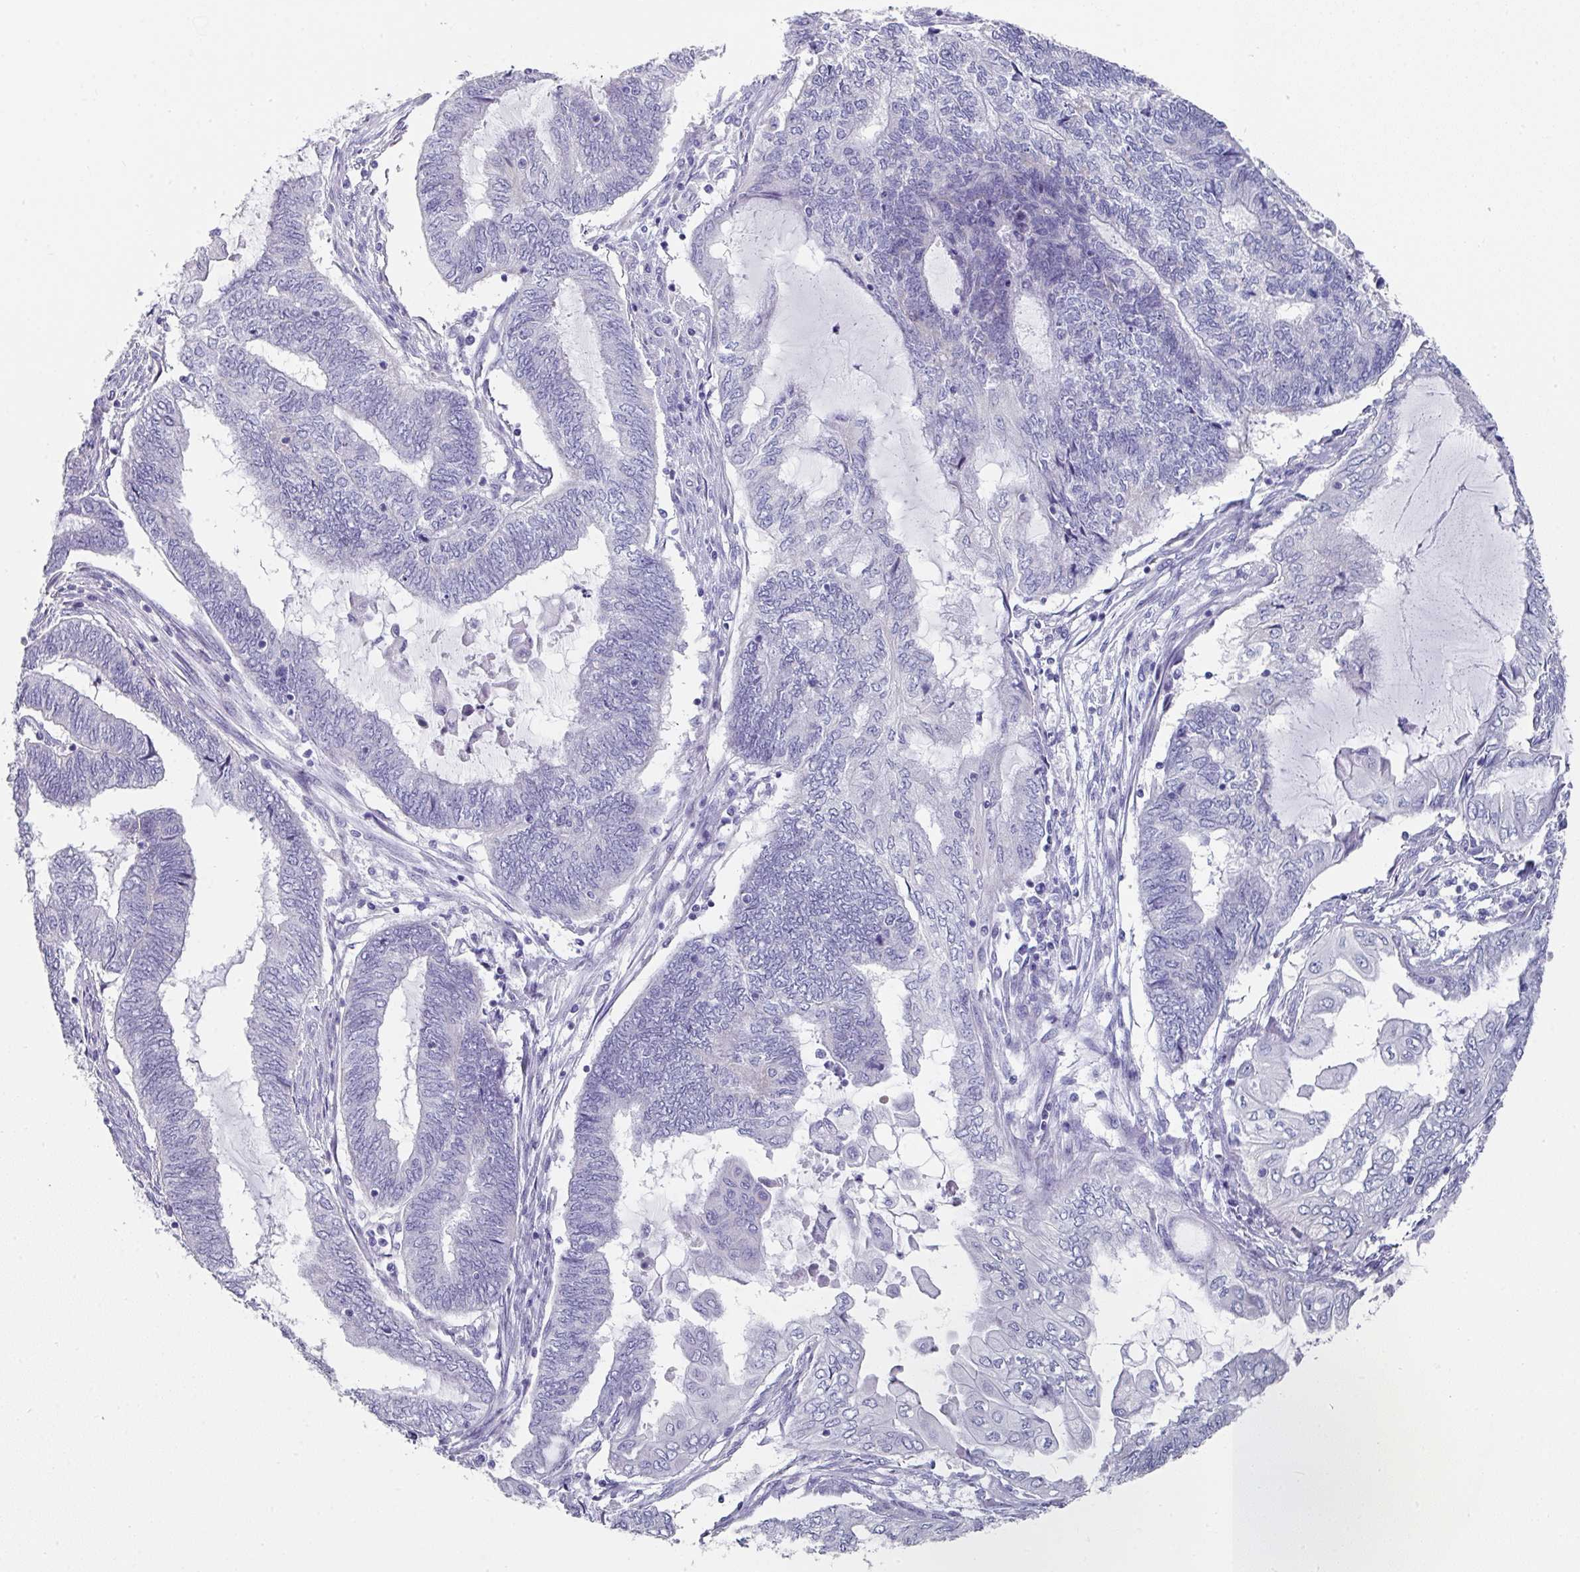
{"staining": {"intensity": "negative", "quantity": "none", "location": "none"}, "tissue": "endometrial cancer", "cell_type": "Tumor cells", "image_type": "cancer", "snomed": [{"axis": "morphology", "description": "Adenocarcinoma, NOS"}, {"axis": "topography", "description": "Uterus"}, {"axis": "topography", "description": "Endometrium"}], "caption": "High power microscopy photomicrograph of an IHC photomicrograph of endometrial cancer (adenocarcinoma), revealing no significant staining in tumor cells. The staining is performed using DAB (3,3'-diaminobenzidine) brown chromogen with nuclei counter-stained in using hematoxylin.", "gene": "SETBP1", "patient": {"sex": "female", "age": 70}}